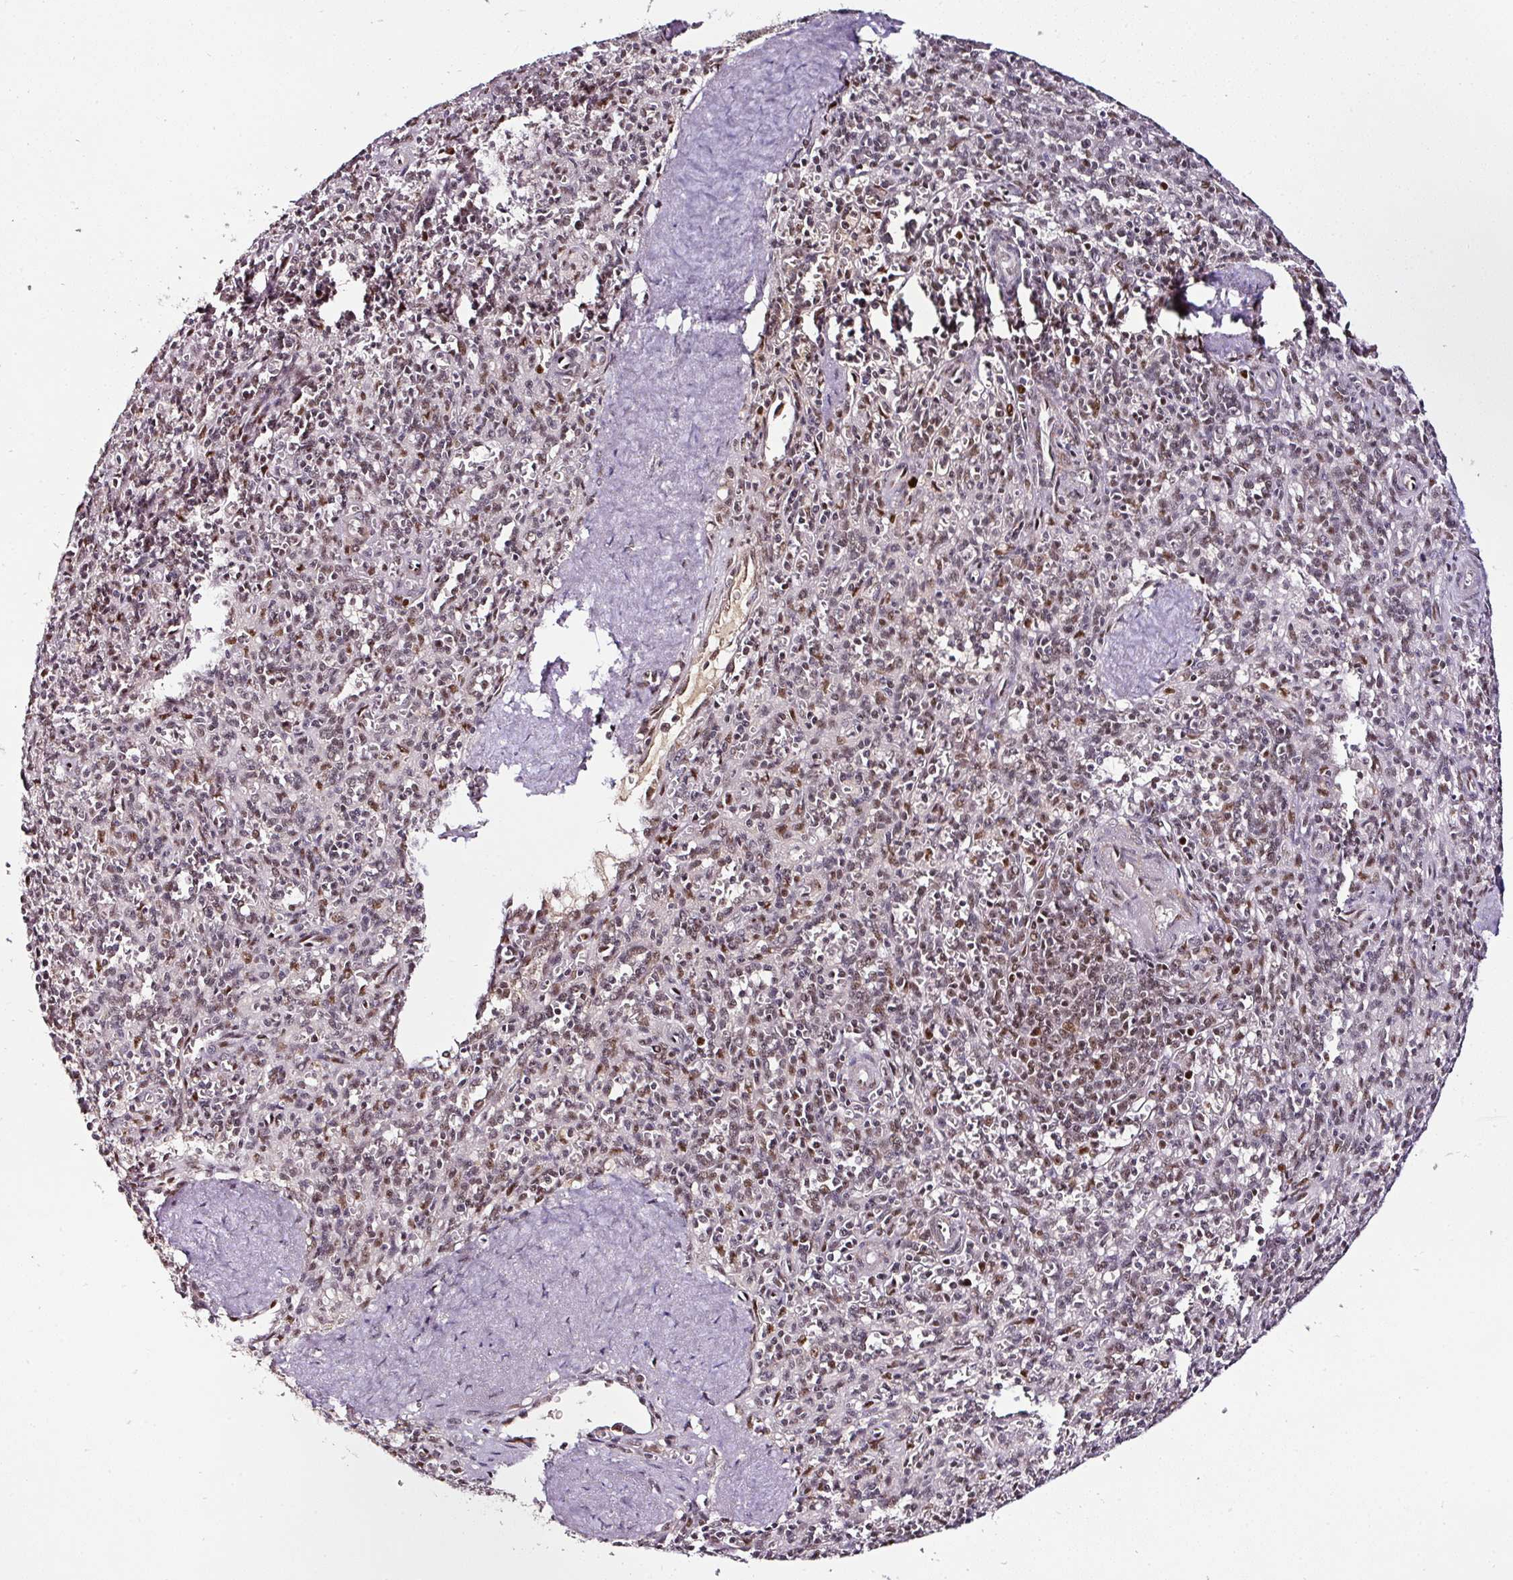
{"staining": {"intensity": "moderate", "quantity": "<25%", "location": "nuclear"}, "tissue": "spleen", "cell_type": "Cells in red pulp", "image_type": "normal", "snomed": [{"axis": "morphology", "description": "Normal tissue, NOS"}, {"axis": "topography", "description": "Spleen"}], "caption": "Normal spleen was stained to show a protein in brown. There is low levels of moderate nuclear expression in approximately <25% of cells in red pulp.", "gene": "KLF16", "patient": {"sex": "female", "age": 70}}